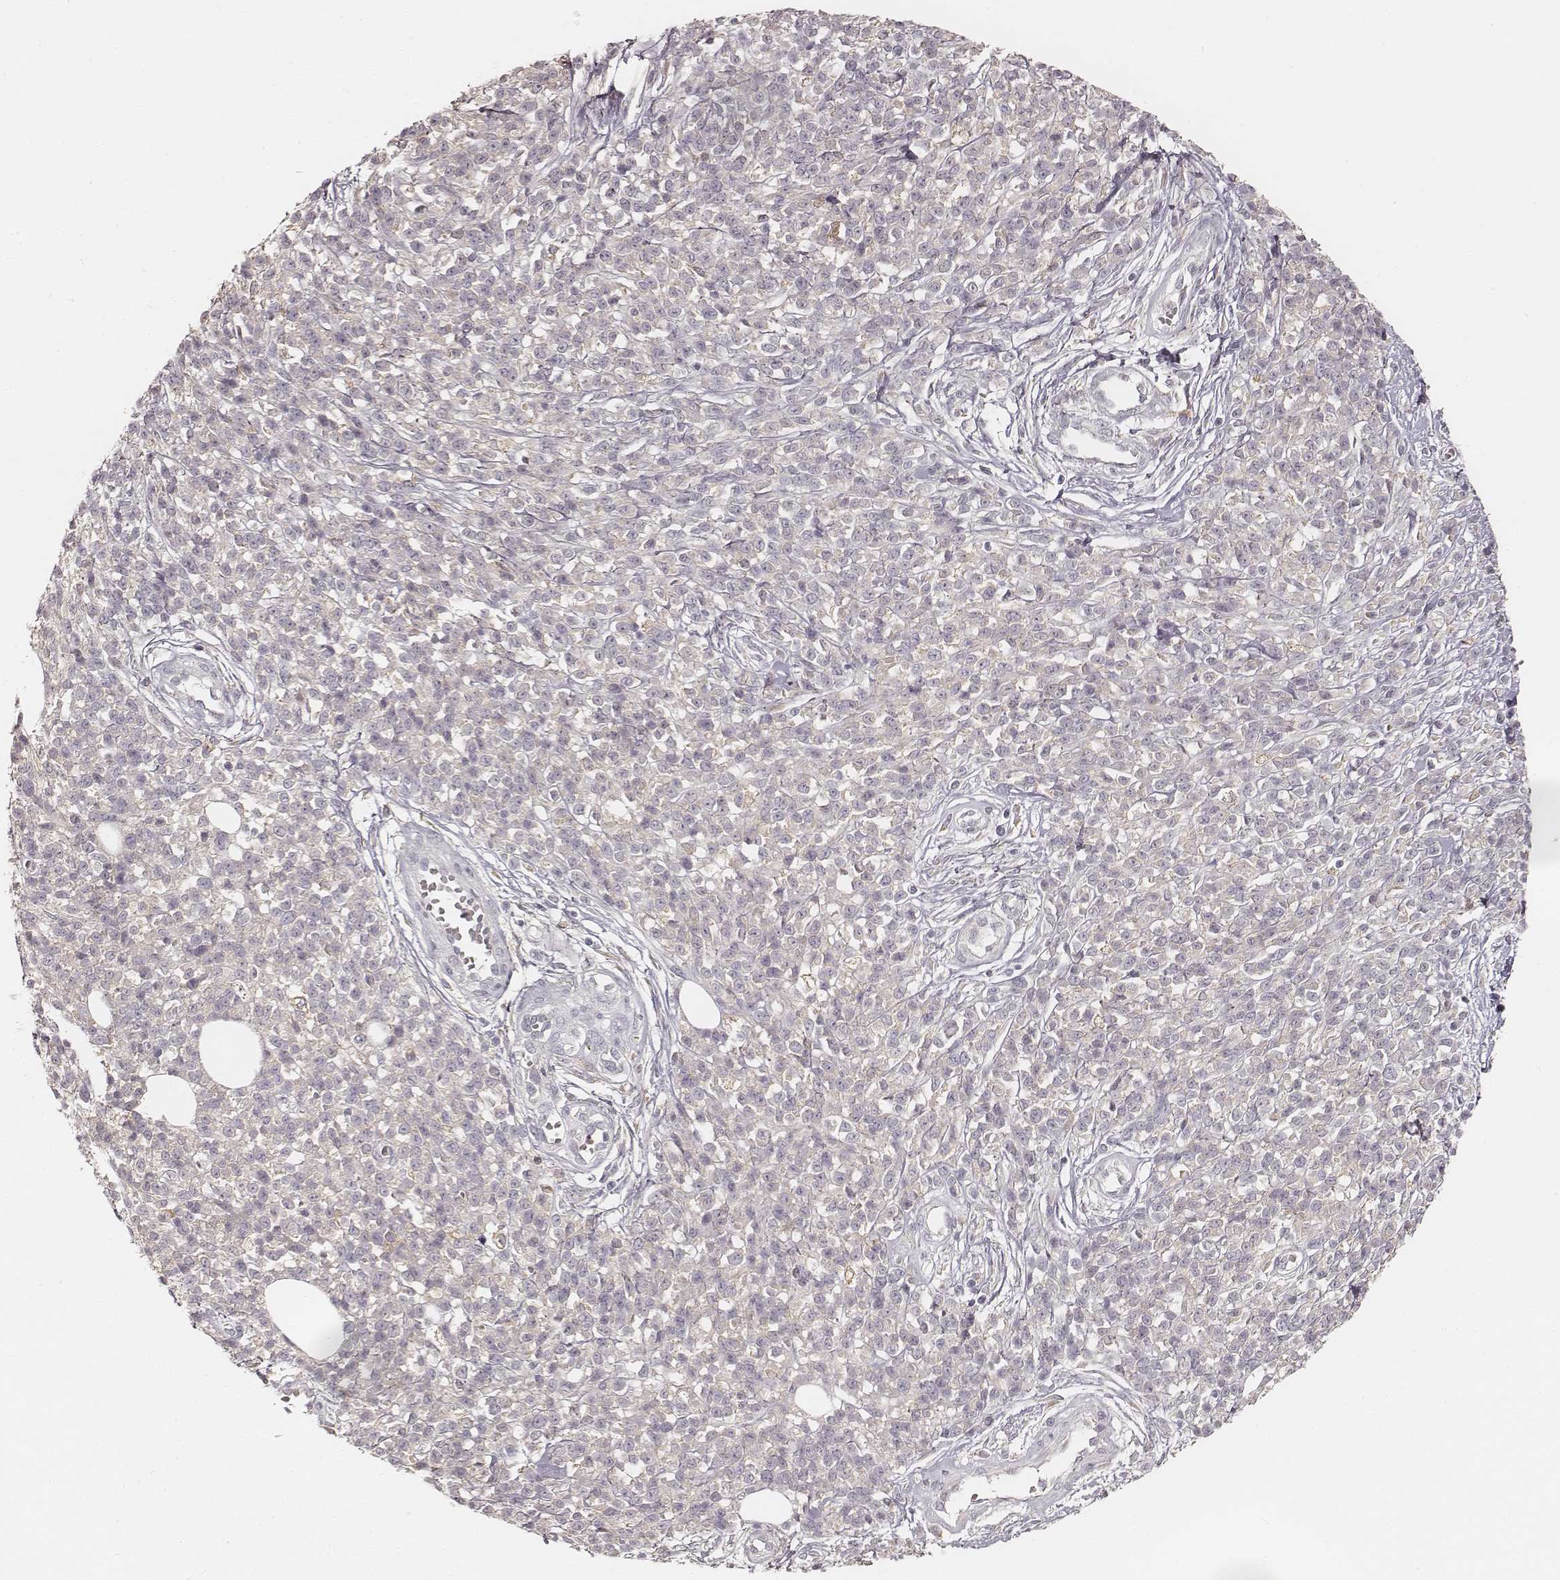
{"staining": {"intensity": "negative", "quantity": "none", "location": "none"}, "tissue": "melanoma", "cell_type": "Tumor cells", "image_type": "cancer", "snomed": [{"axis": "morphology", "description": "Malignant melanoma, NOS"}, {"axis": "topography", "description": "Skin"}, {"axis": "topography", "description": "Skin of trunk"}], "caption": "Tumor cells show no significant expression in malignant melanoma. (DAB immunohistochemistry visualized using brightfield microscopy, high magnification).", "gene": "FMNL2", "patient": {"sex": "male", "age": 74}}